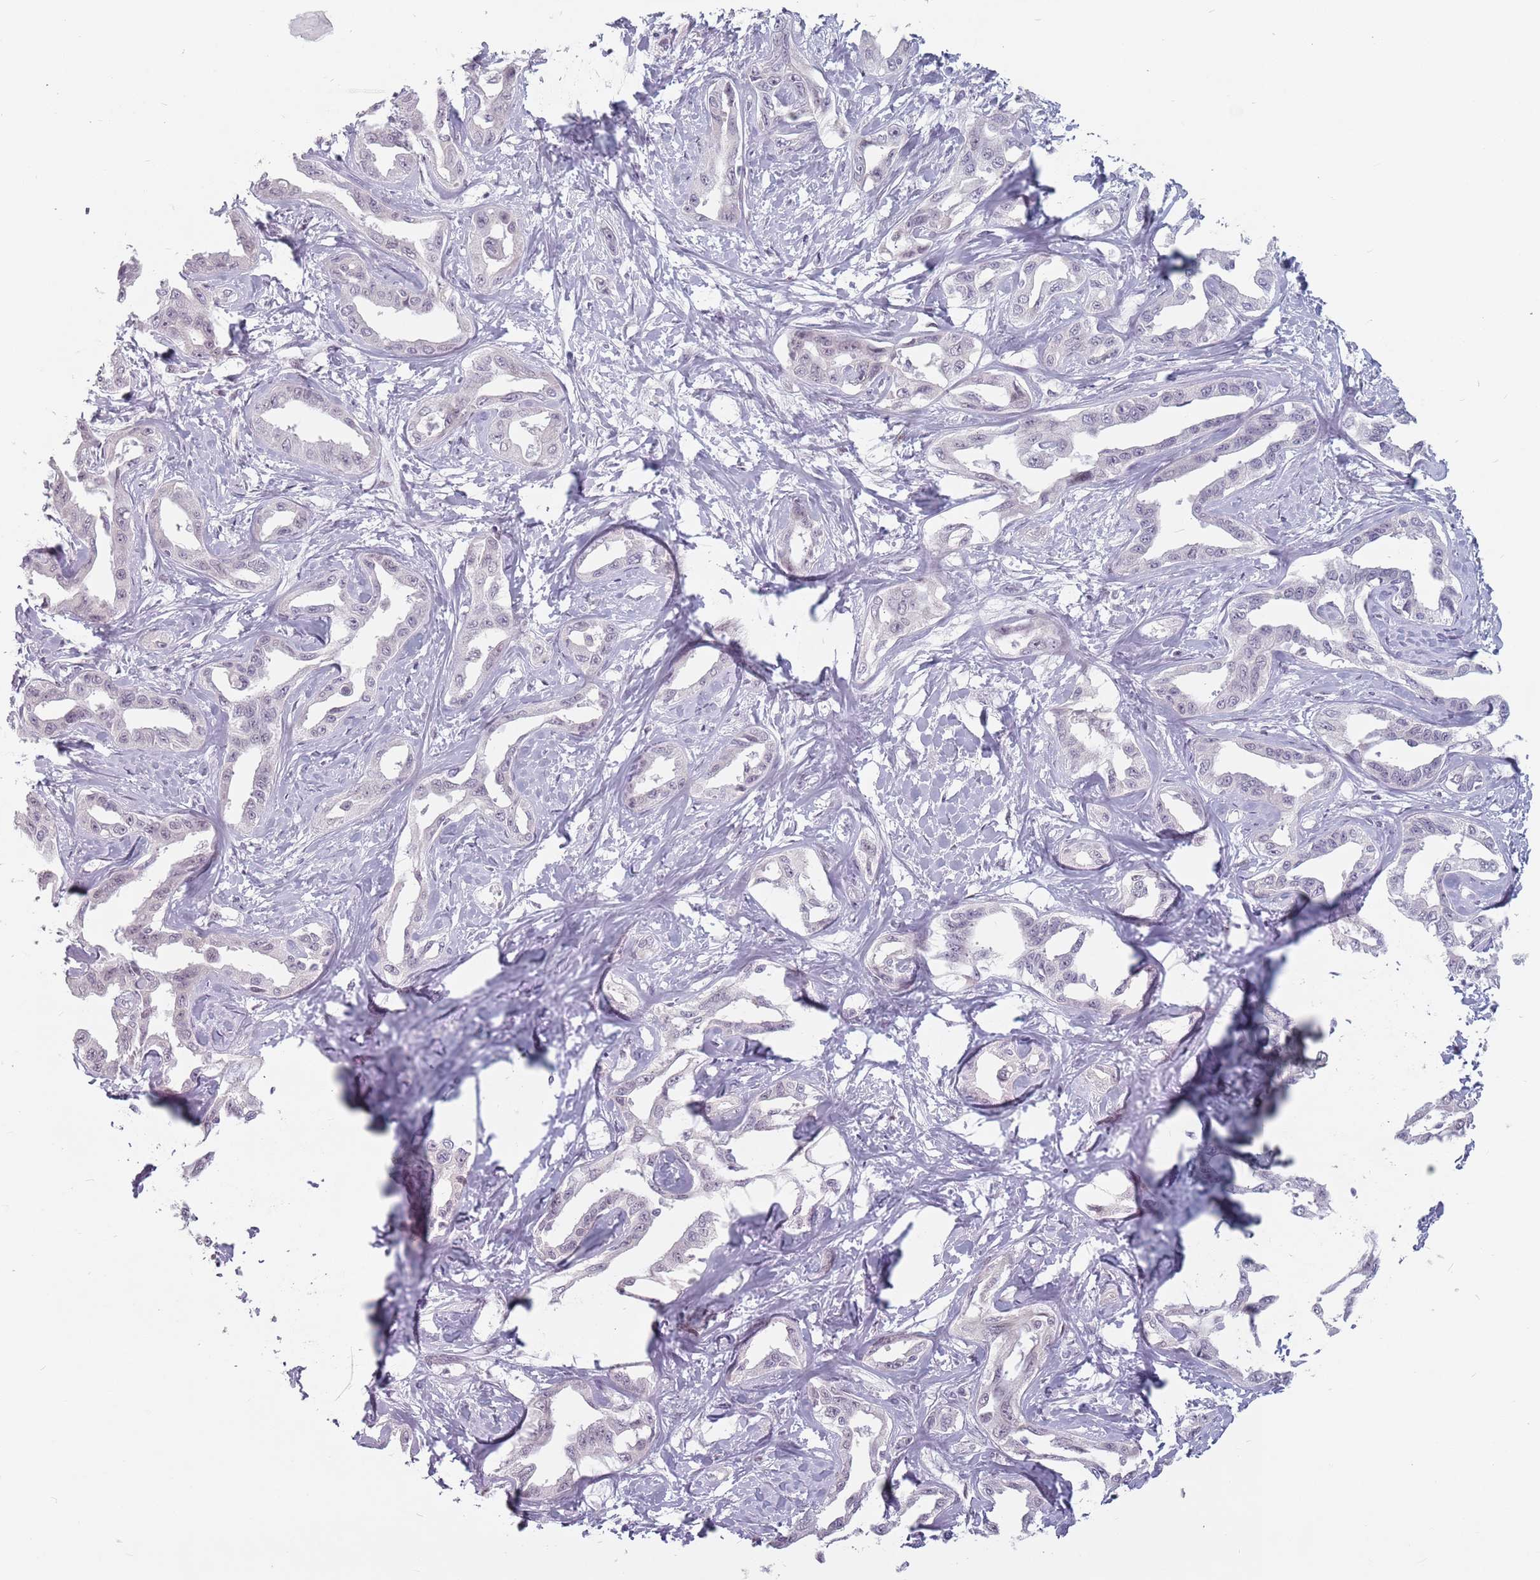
{"staining": {"intensity": "negative", "quantity": "none", "location": "none"}, "tissue": "liver cancer", "cell_type": "Tumor cells", "image_type": "cancer", "snomed": [{"axis": "morphology", "description": "Cholangiocarcinoma"}, {"axis": "topography", "description": "Liver"}], "caption": "Tumor cells are negative for brown protein staining in liver cancer.", "gene": "PTCHD1", "patient": {"sex": "male", "age": 59}}